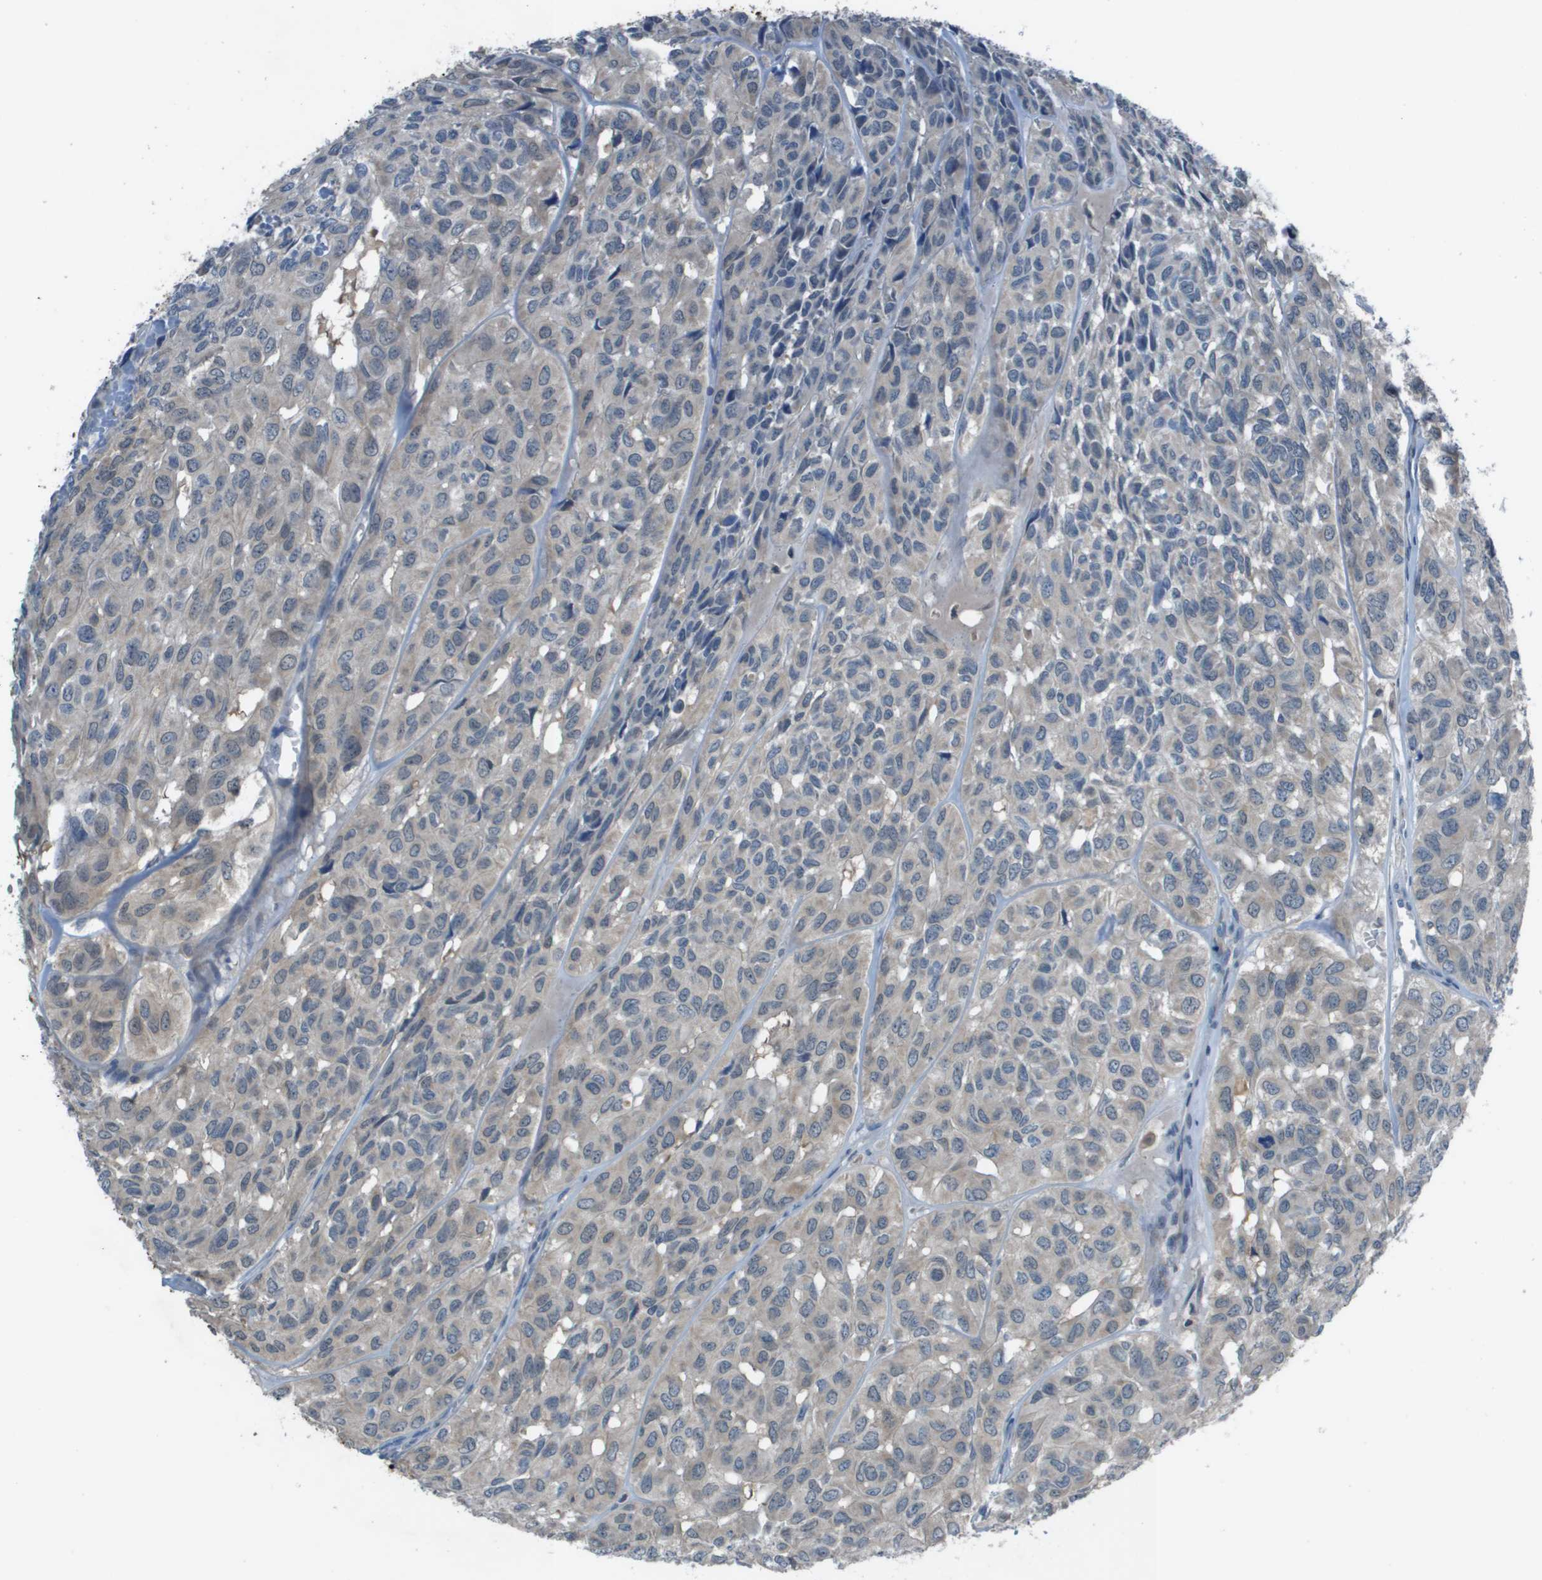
{"staining": {"intensity": "weak", "quantity": "<25%", "location": "cytoplasmic/membranous"}, "tissue": "head and neck cancer", "cell_type": "Tumor cells", "image_type": "cancer", "snomed": [{"axis": "morphology", "description": "Adenocarcinoma, NOS"}, {"axis": "topography", "description": "Salivary gland, NOS"}, {"axis": "topography", "description": "Head-Neck"}], "caption": "Head and neck adenocarcinoma stained for a protein using IHC exhibits no positivity tumor cells.", "gene": "CAMK4", "patient": {"sex": "female", "age": 76}}